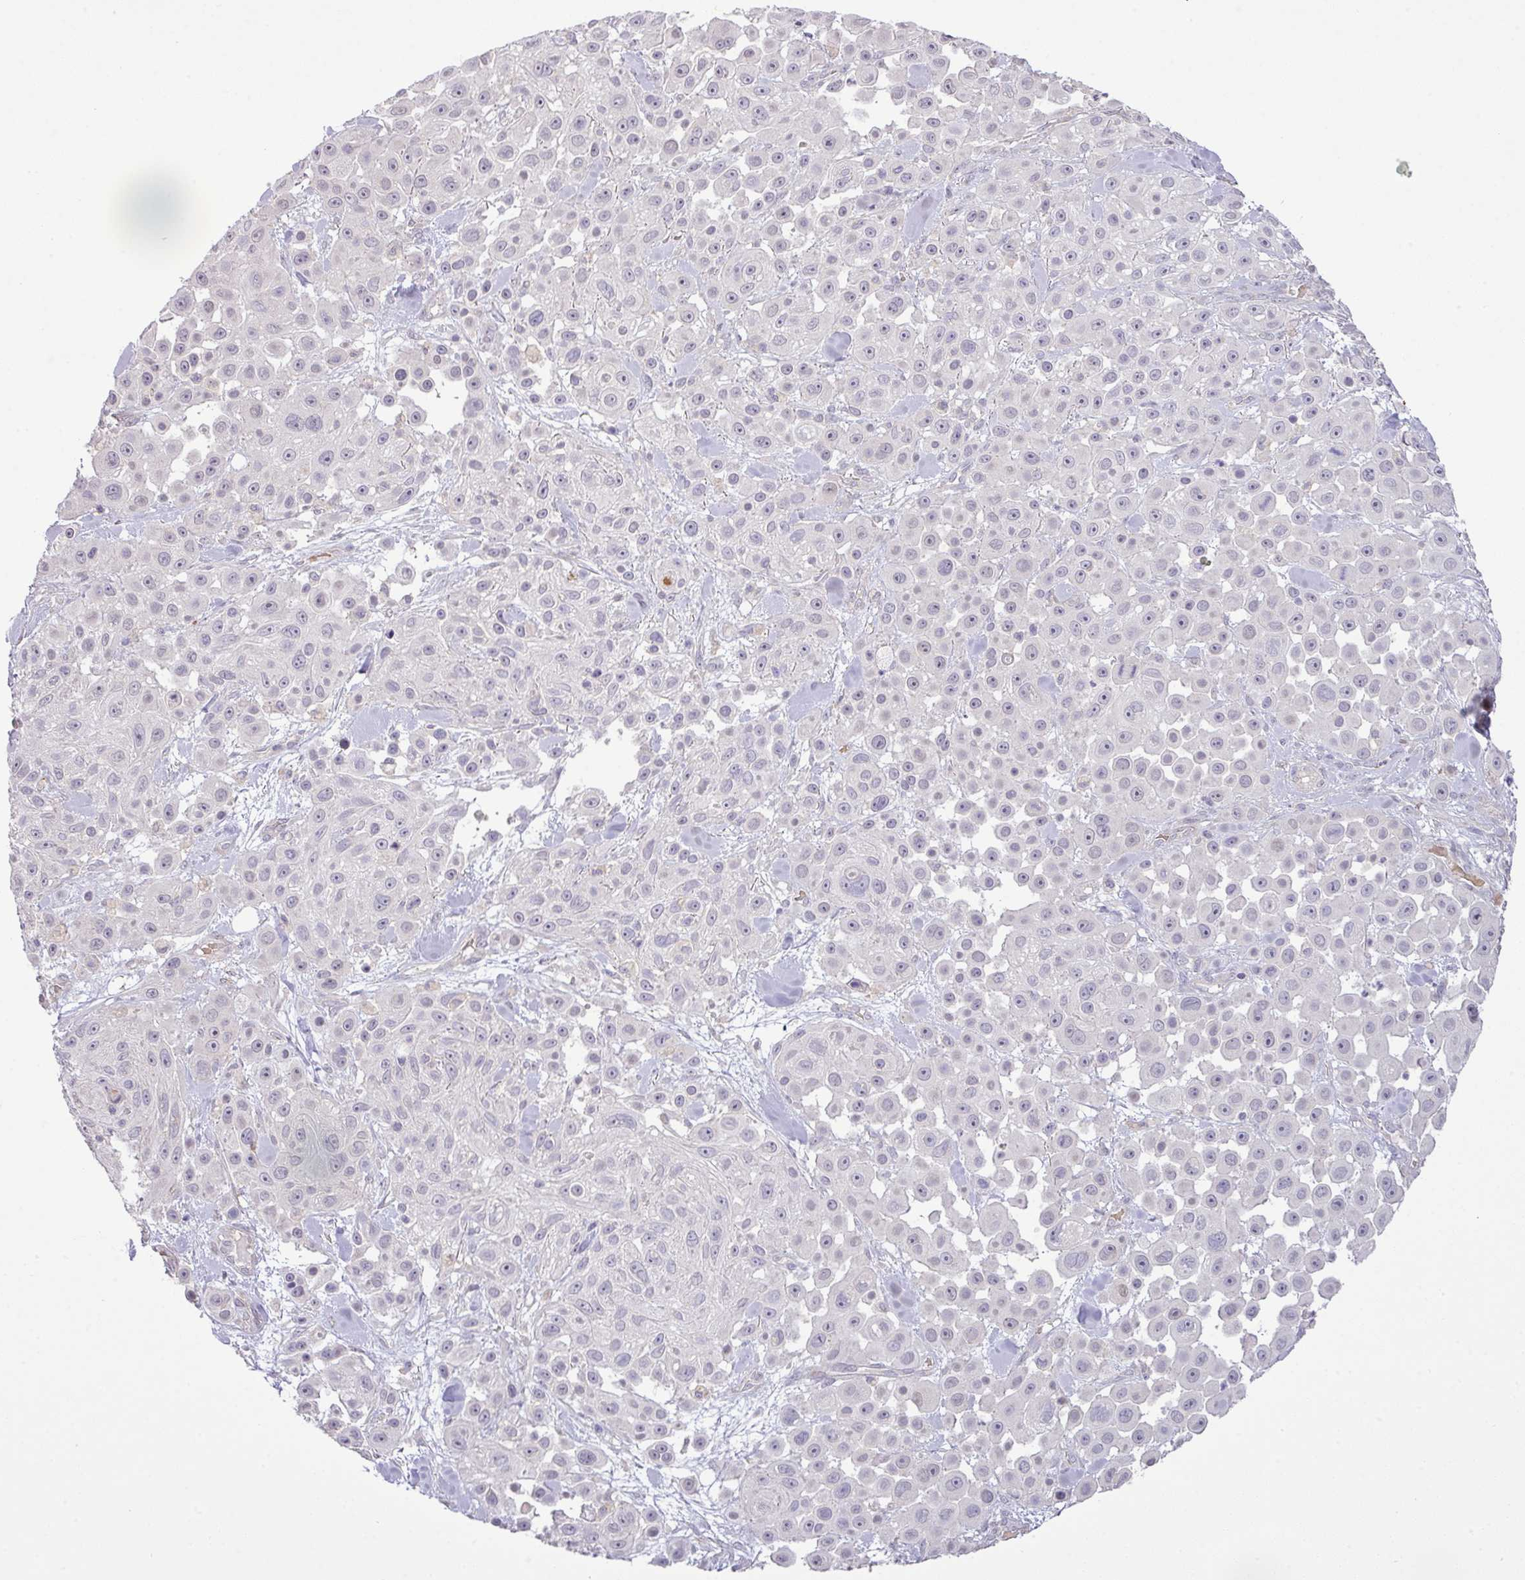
{"staining": {"intensity": "moderate", "quantity": "<25%", "location": "nuclear"}, "tissue": "skin cancer", "cell_type": "Tumor cells", "image_type": "cancer", "snomed": [{"axis": "morphology", "description": "Squamous cell carcinoma, NOS"}, {"axis": "topography", "description": "Skin"}], "caption": "The immunohistochemical stain shows moderate nuclear staining in tumor cells of squamous cell carcinoma (skin) tissue.", "gene": "TPRA1", "patient": {"sex": "male", "age": 67}}